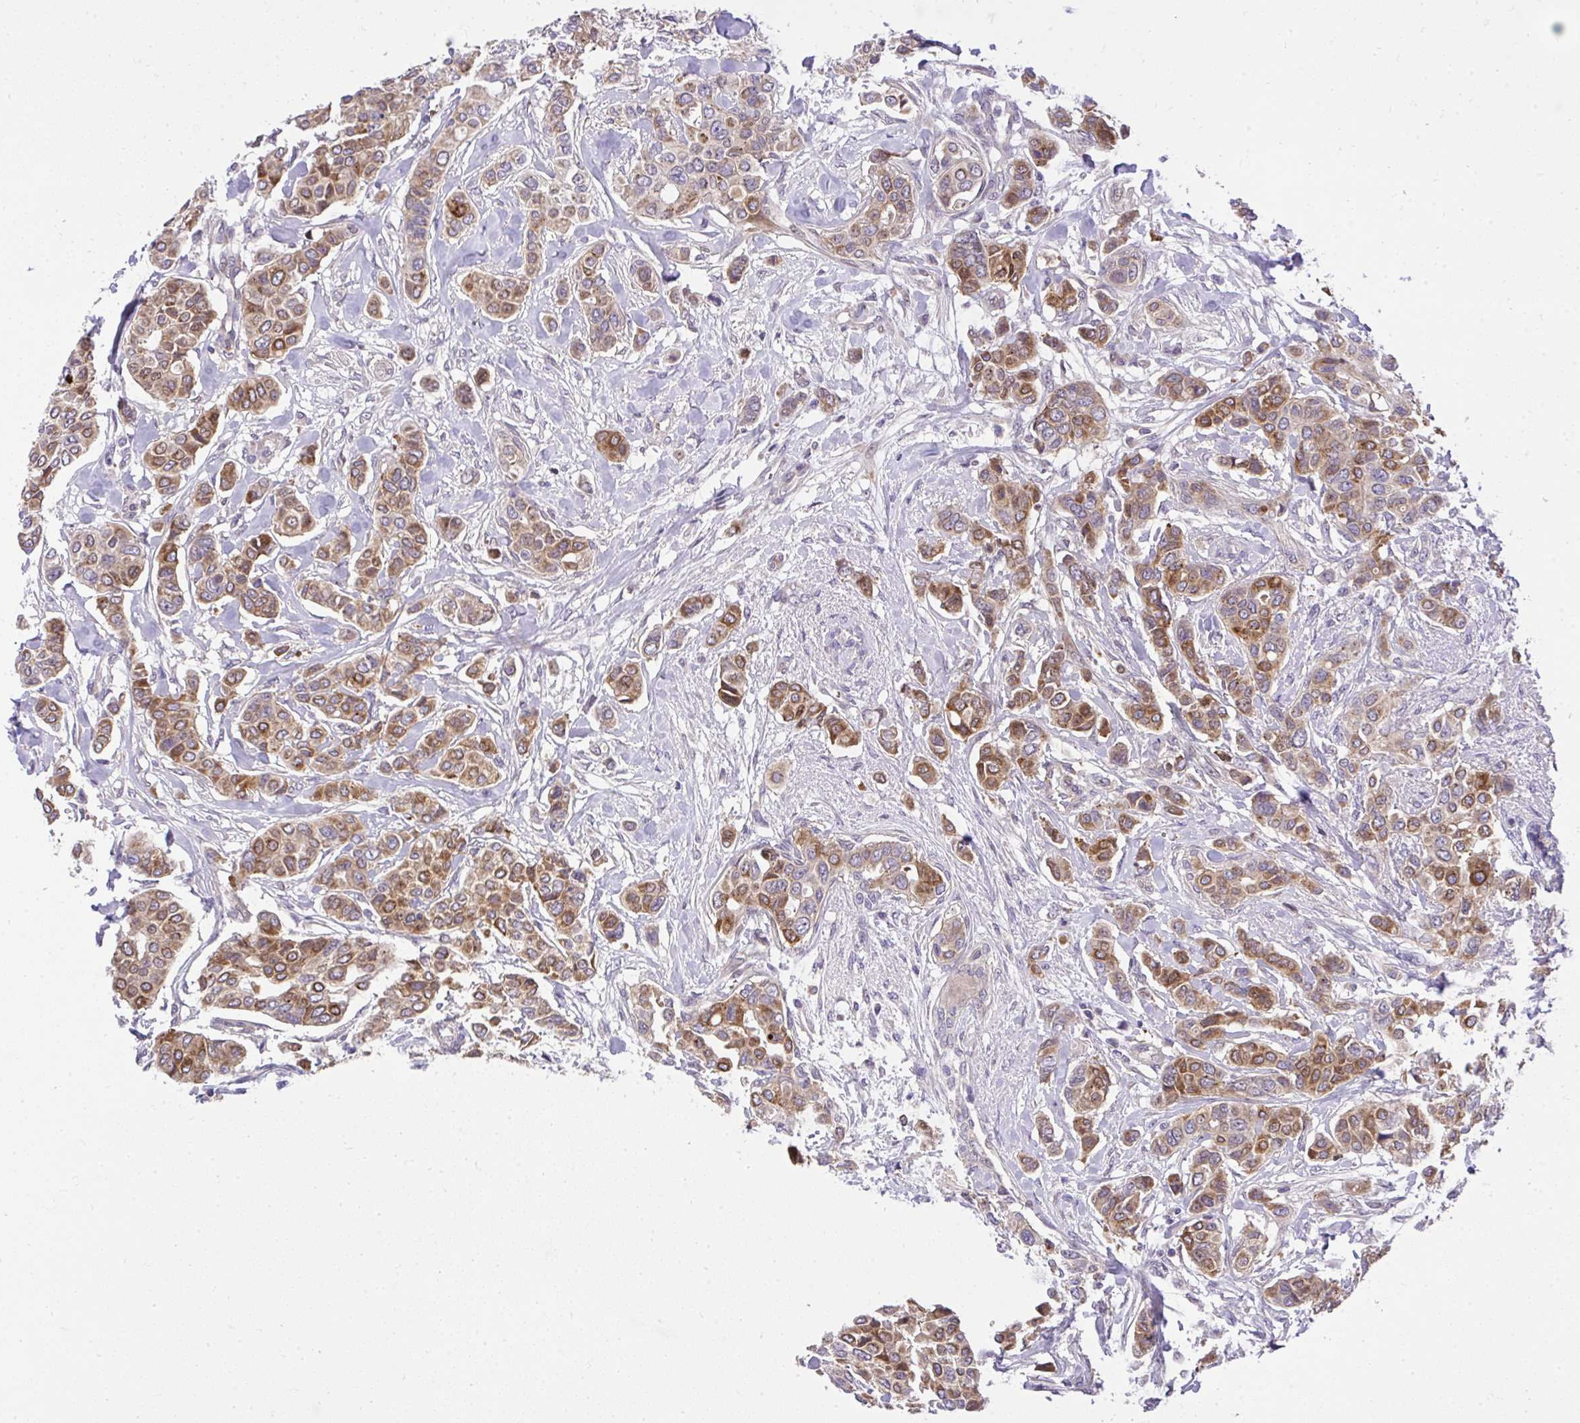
{"staining": {"intensity": "moderate", "quantity": ">75%", "location": "cytoplasmic/membranous,nuclear"}, "tissue": "breast cancer", "cell_type": "Tumor cells", "image_type": "cancer", "snomed": [{"axis": "morphology", "description": "Lobular carcinoma"}, {"axis": "topography", "description": "Breast"}], "caption": "A micrograph of human breast cancer (lobular carcinoma) stained for a protein reveals moderate cytoplasmic/membranous and nuclear brown staining in tumor cells. Using DAB (3,3'-diaminobenzidine) (brown) and hematoxylin (blue) stains, captured at high magnification using brightfield microscopy.", "gene": "CHIA", "patient": {"sex": "female", "age": 51}}